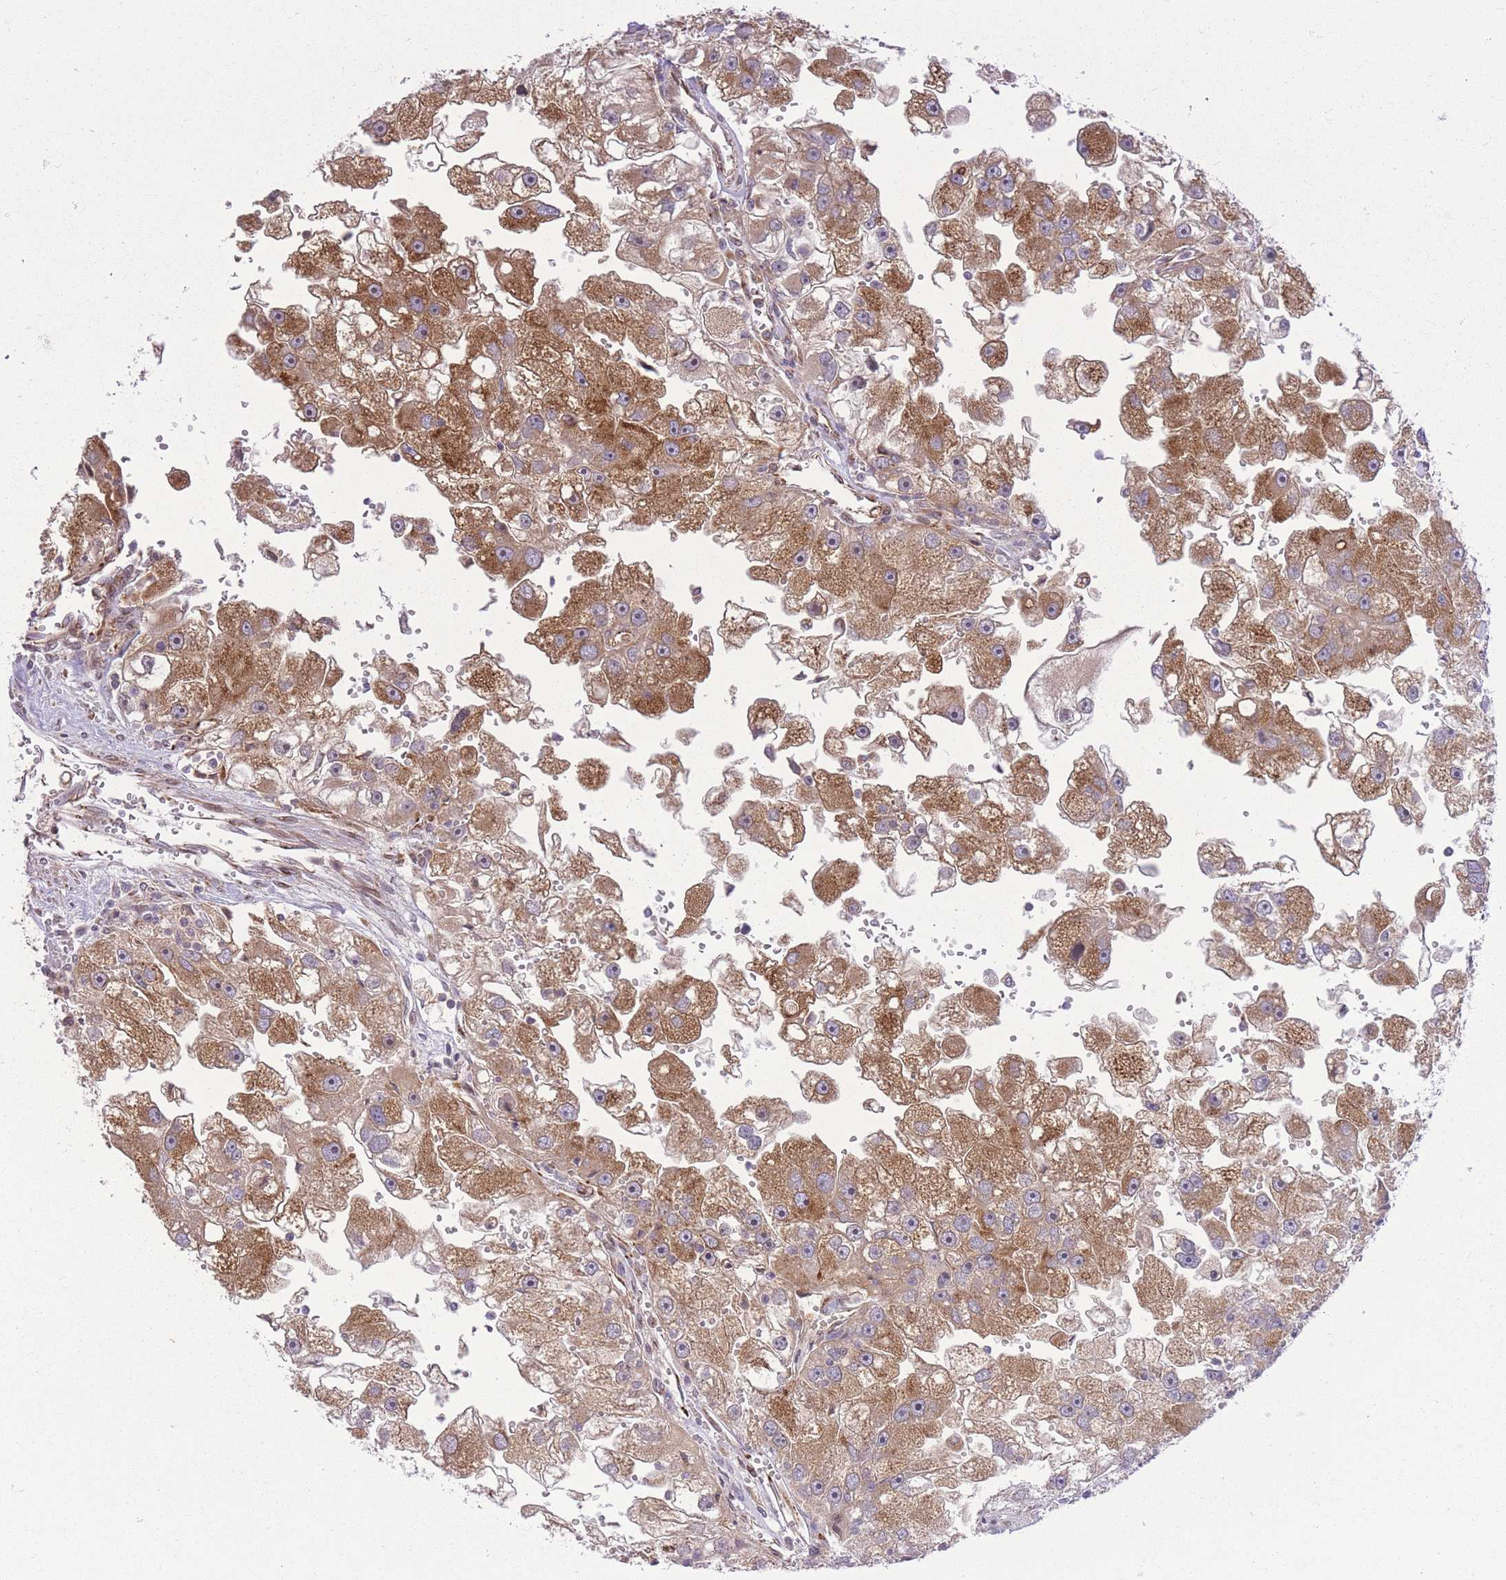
{"staining": {"intensity": "moderate", "quantity": ">75%", "location": "cytoplasmic/membranous"}, "tissue": "renal cancer", "cell_type": "Tumor cells", "image_type": "cancer", "snomed": [{"axis": "morphology", "description": "Adenocarcinoma, NOS"}, {"axis": "topography", "description": "Kidney"}], "caption": "A brown stain labels moderate cytoplasmic/membranous expression of a protein in human renal adenocarcinoma tumor cells.", "gene": "ZBED5", "patient": {"sex": "male", "age": 63}}